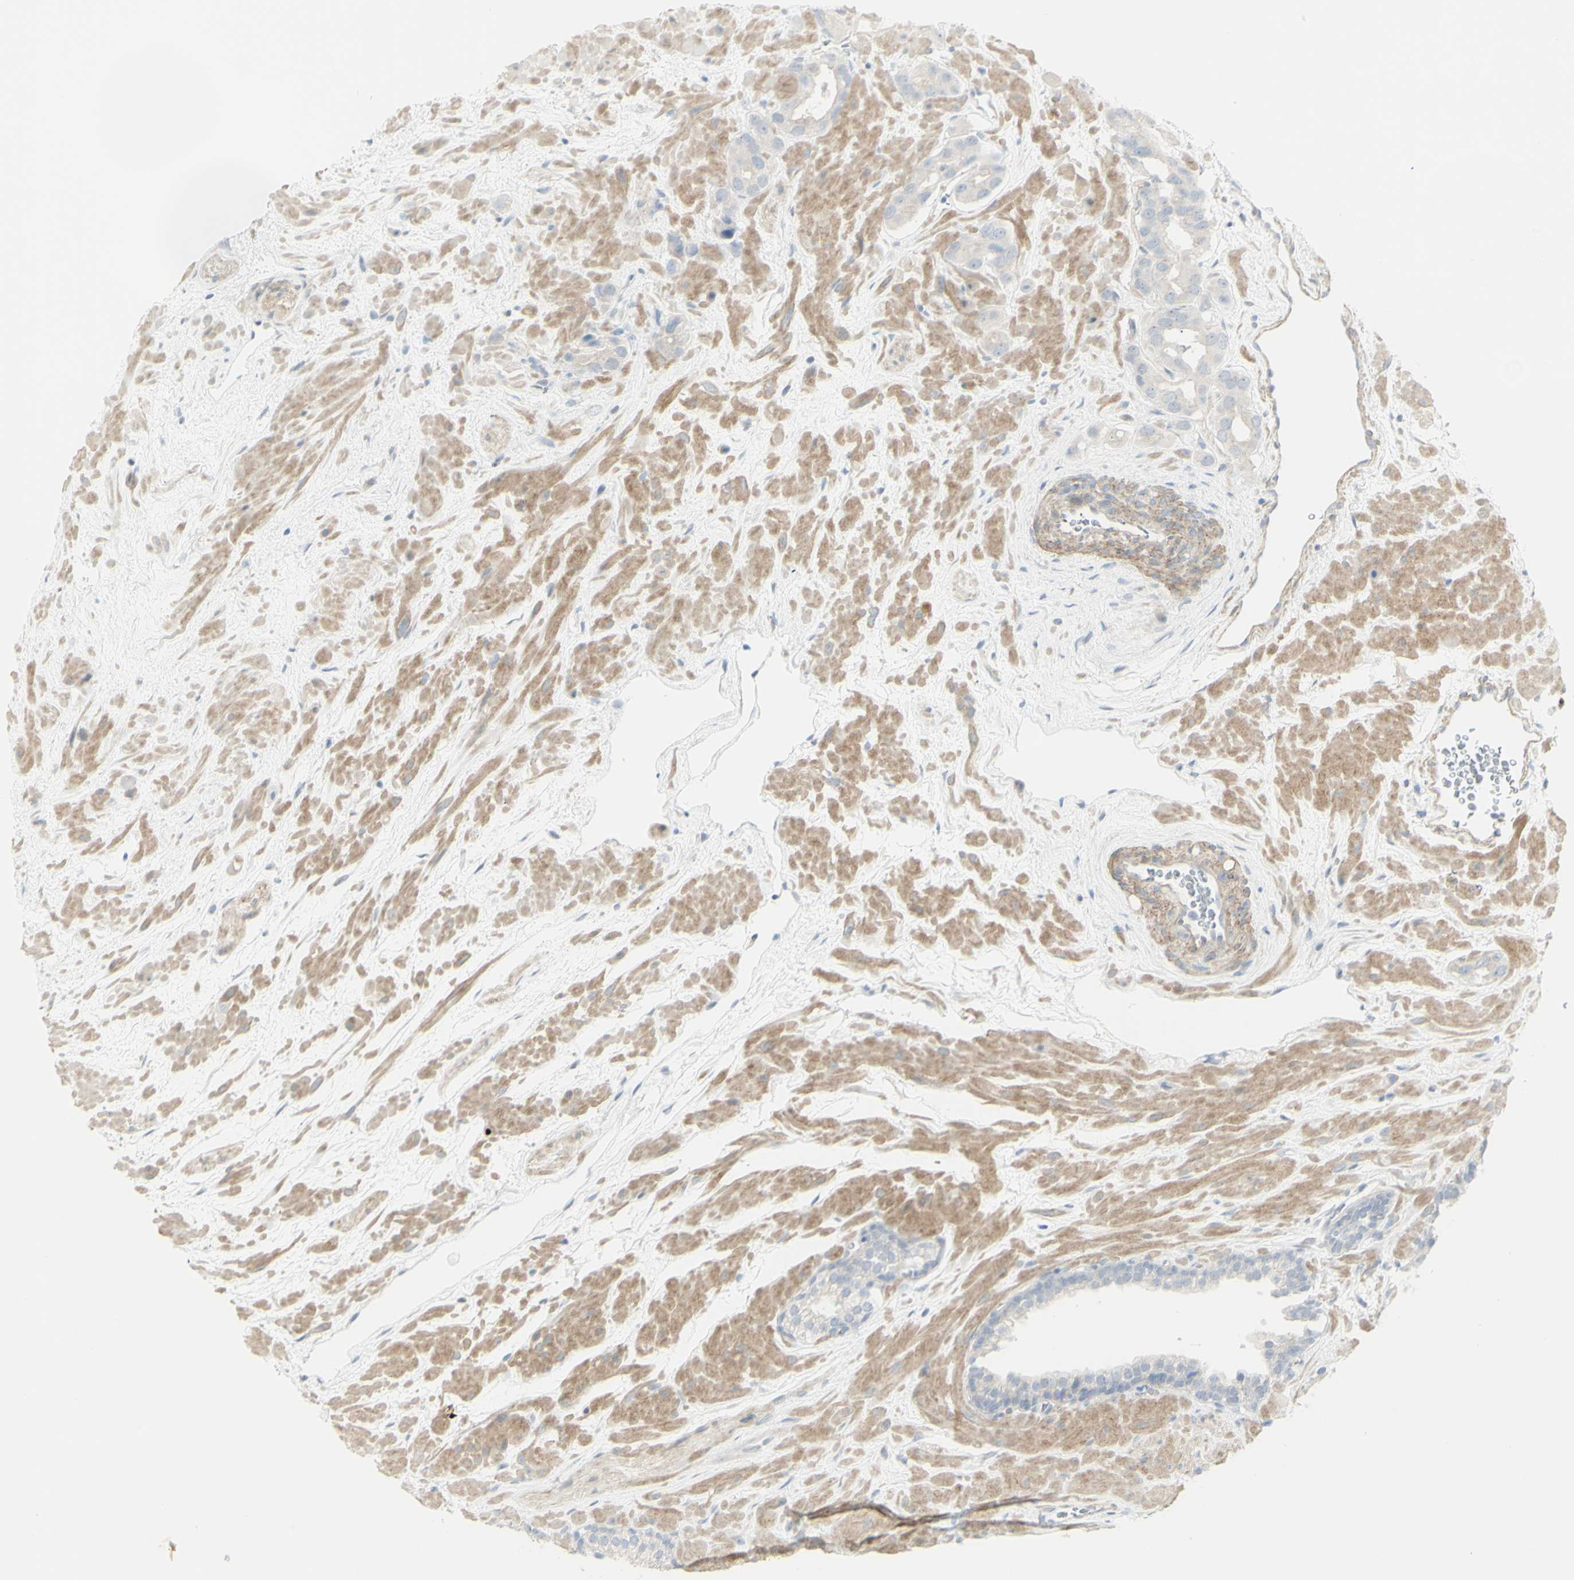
{"staining": {"intensity": "negative", "quantity": "none", "location": "none"}, "tissue": "prostate cancer", "cell_type": "Tumor cells", "image_type": "cancer", "snomed": [{"axis": "morphology", "description": "Adenocarcinoma, High grade"}, {"axis": "topography", "description": "Prostate"}], "caption": "This is an immunohistochemistry photomicrograph of human prostate cancer. There is no staining in tumor cells.", "gene": "NDST4", "patient": {"sex": "male", "age": 64}}